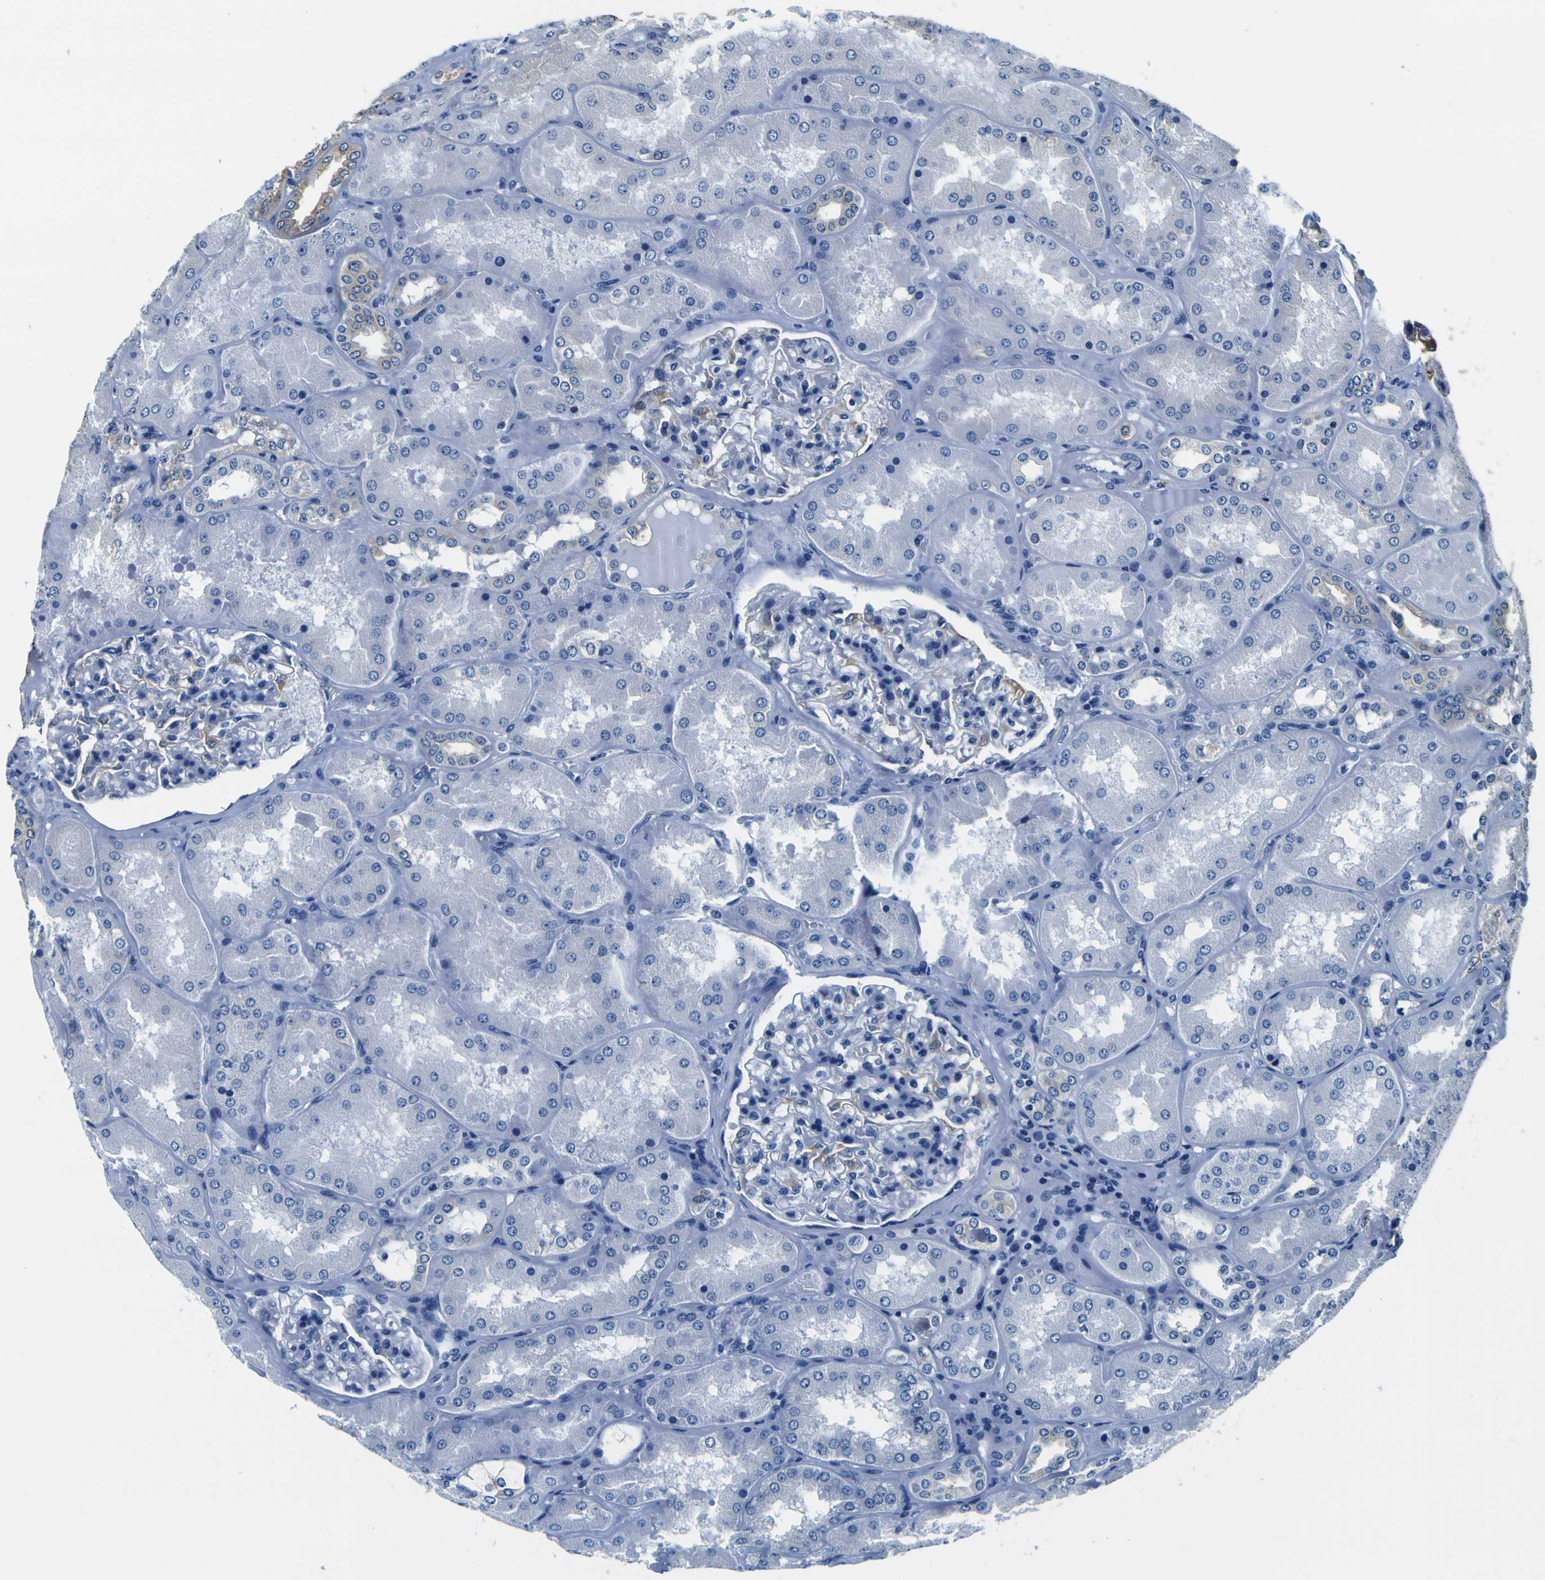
{"staining": {"intensity": "weak", "quantity": "<25%", "location": "cytoplasmic/membranous"}, "tissue": "kidney", "cell_type": "Cells in glomeruli", "image_type": "normal", "snomed": [{"axis": "morphology", "description": "Normal tissue, NOS"}, {"axis": "topography", "description": "Kidney"}], "caption": "A histopathology image of human kidney is negative for staining in cells in glomeruli.", "gene": "TUBA1B", "patient": {"sex": "female", "age": 56}}